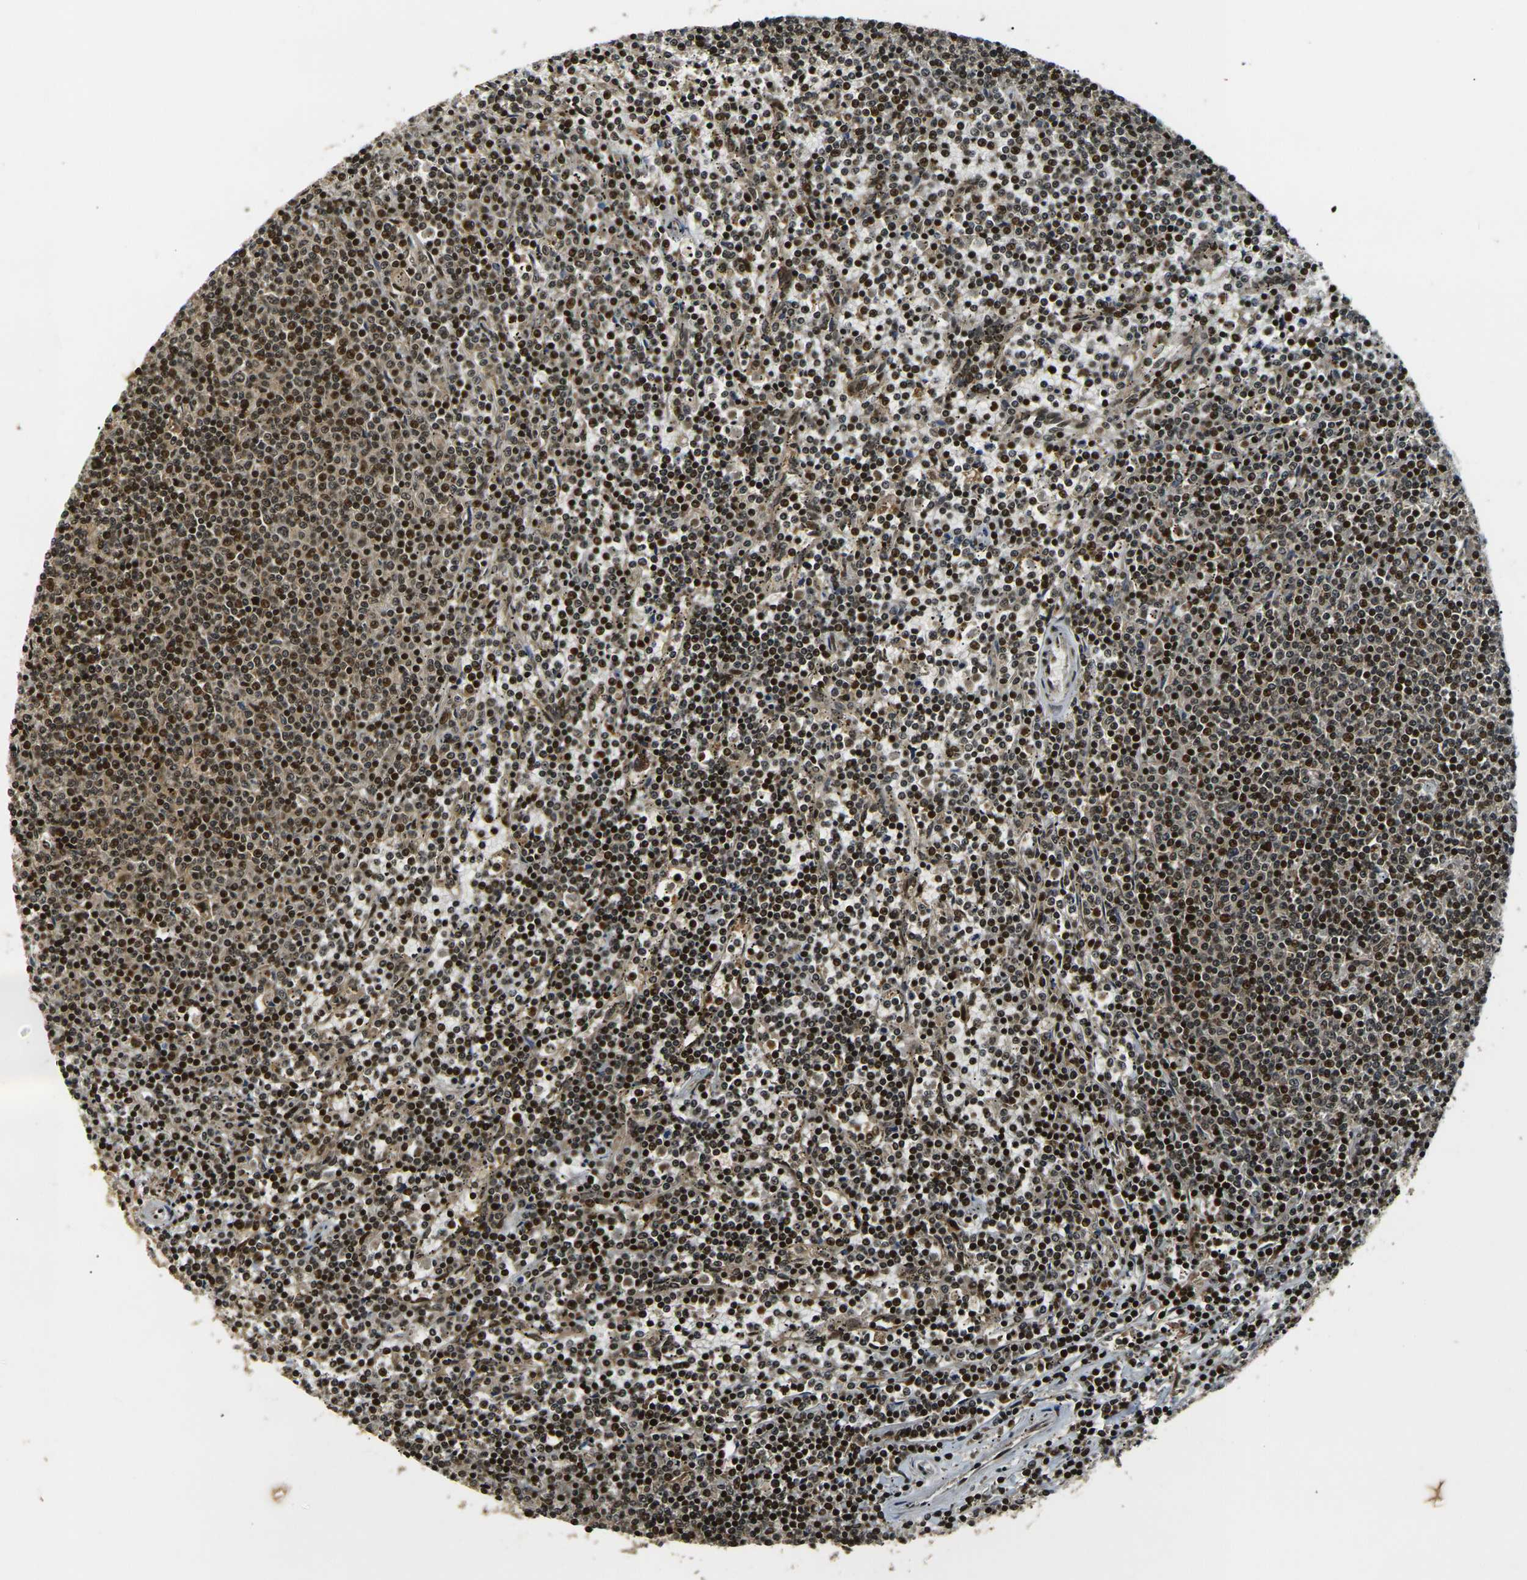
{"staining": {"intensity": "strong", "quantity": ">75%", "location": "nuclear"}, "tissue": "lymphoma", "cell_type": "Tumor cells", "image_type": "cancer", "snomed": [{"axis": "morphology", "description": "Malignant lymphoma, non-Hodgkin's type, Low grade"}, {"axis": "topography", "description": "Spleen"}], "caption": "Immunohistochemistry (IHC) staining of lymphoma, which reveals high levels of strong nuclear expression in about >75% of tumor cells indicating strong nuclear protein positivity. The staining was performed using DAB (3,3'-diaminobenzidine) (brown) for protein detection and nuclei were counterstained in hematoxylin (blue).", "gene": "ACTL6A", "patient": {"sex": "female", "age": 50}}